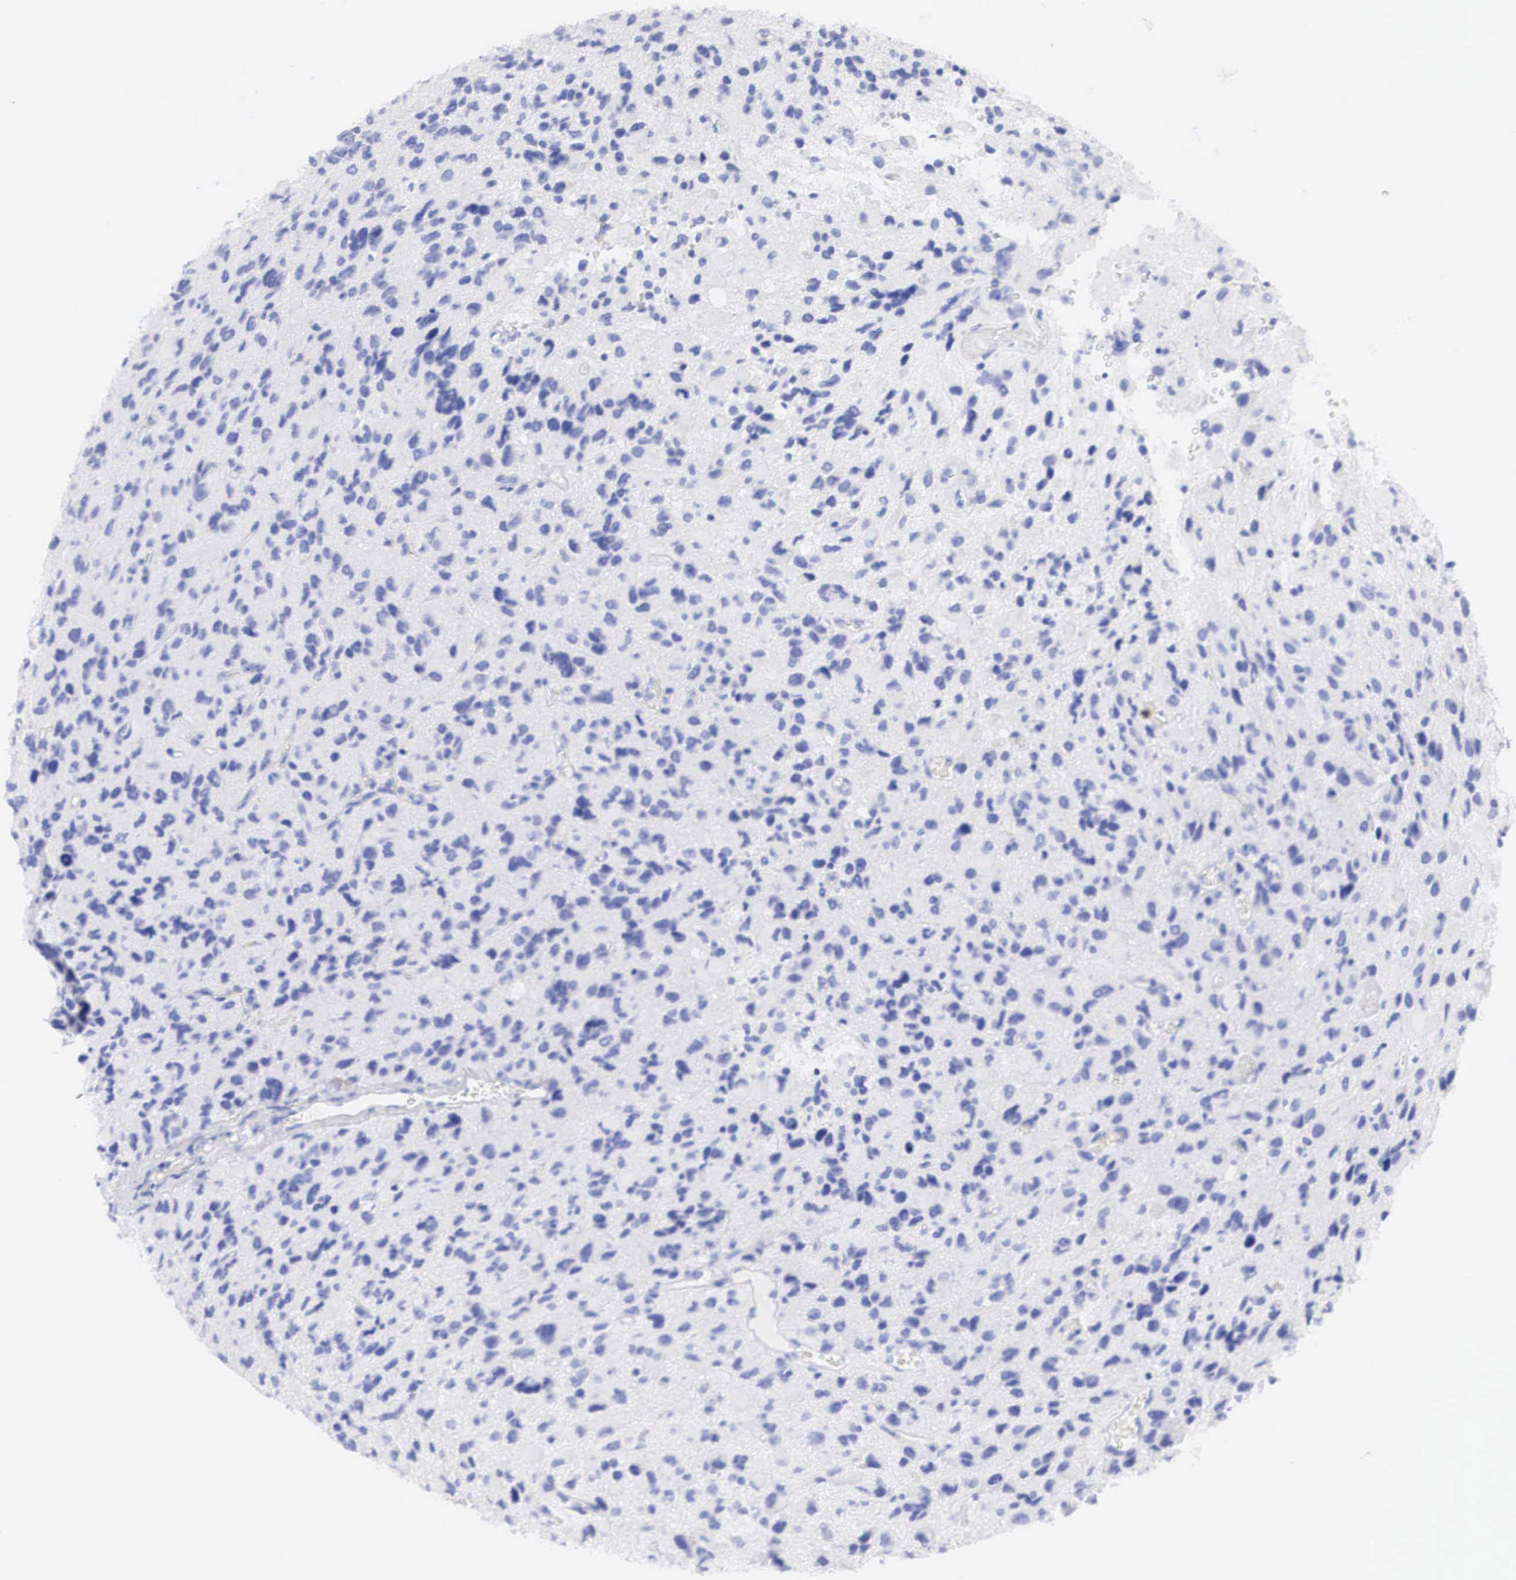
{"staining": {"intensity": "negative", "quantity": "none", "location": "none"}, "tissue": "glioma", "cell_type": "Tumor cells", "image_type": "cancer", "snomed": [{"axis": "morphology", "description": "Glioma, malignant, High grade"}, {"axis": "topography", "description": "Brain"}], "caption": "High-grade glioma (malignant) was stained to show a protein in brown. There is no significant positivity in tumor cells.", "gene": "ERBB2", "patient": {"sex": "male", "age": 69}}